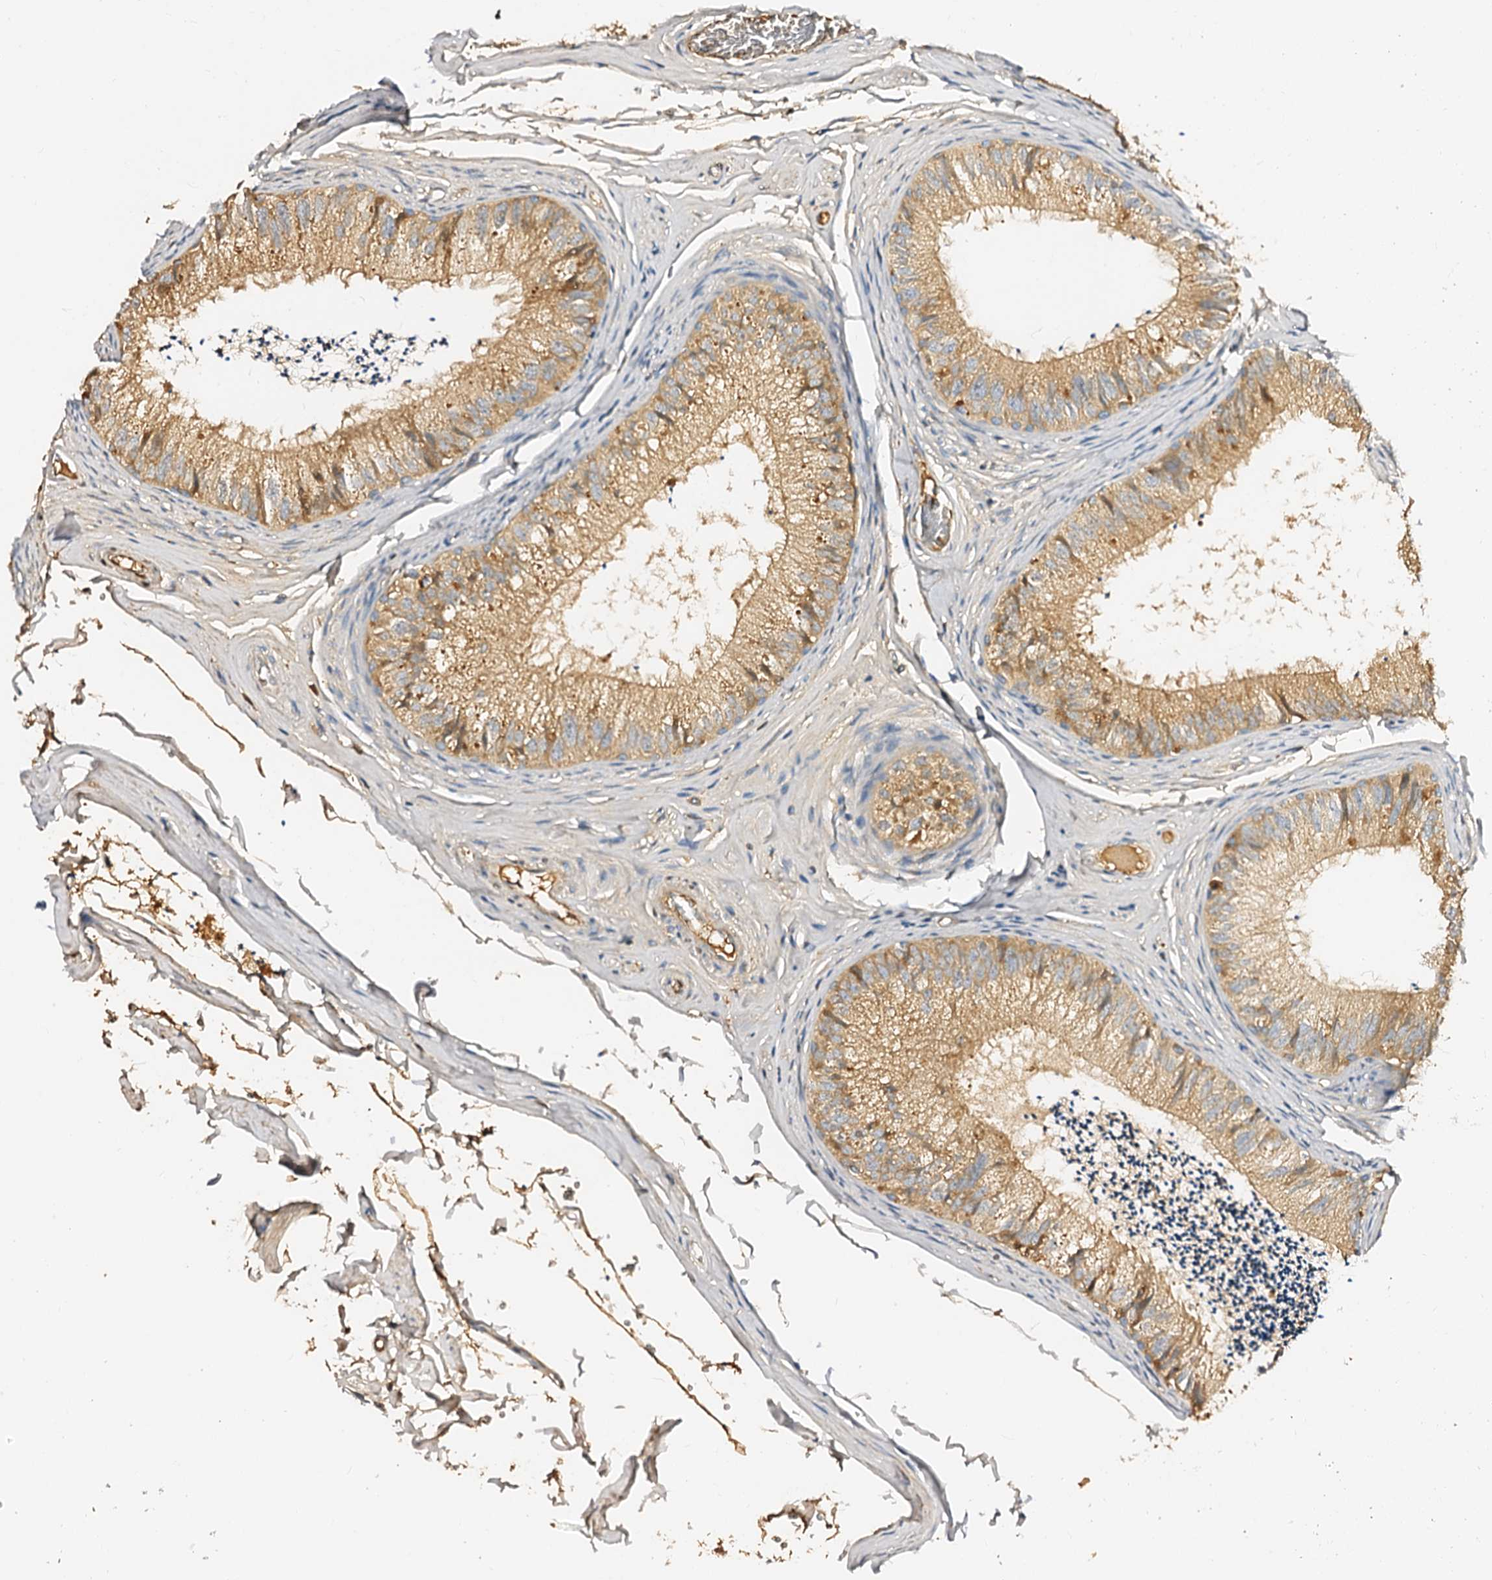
{"staining": {"intensity": "moderate", "quantity": ">75%", "location": "cytoplasmic/membranous"}, "tissue": "epididymis", "cell_type": "Glandular cells", "image_type": "normal", "snomed": [{"axis": "morphology", "description": "Normal tissue, NOS"}, {"axis": "topography", "description": "Epididymis"}], "caption": "Immunohistochemistry (IHC) image of normal epididymis stained for a protein (brown), which demonstrates medium levels of moderate cytoplasmic/membranous staining in about >75% of glandular cells.", "gene": "CSKMT", "patient": {"sex": "male", "age": 79}}